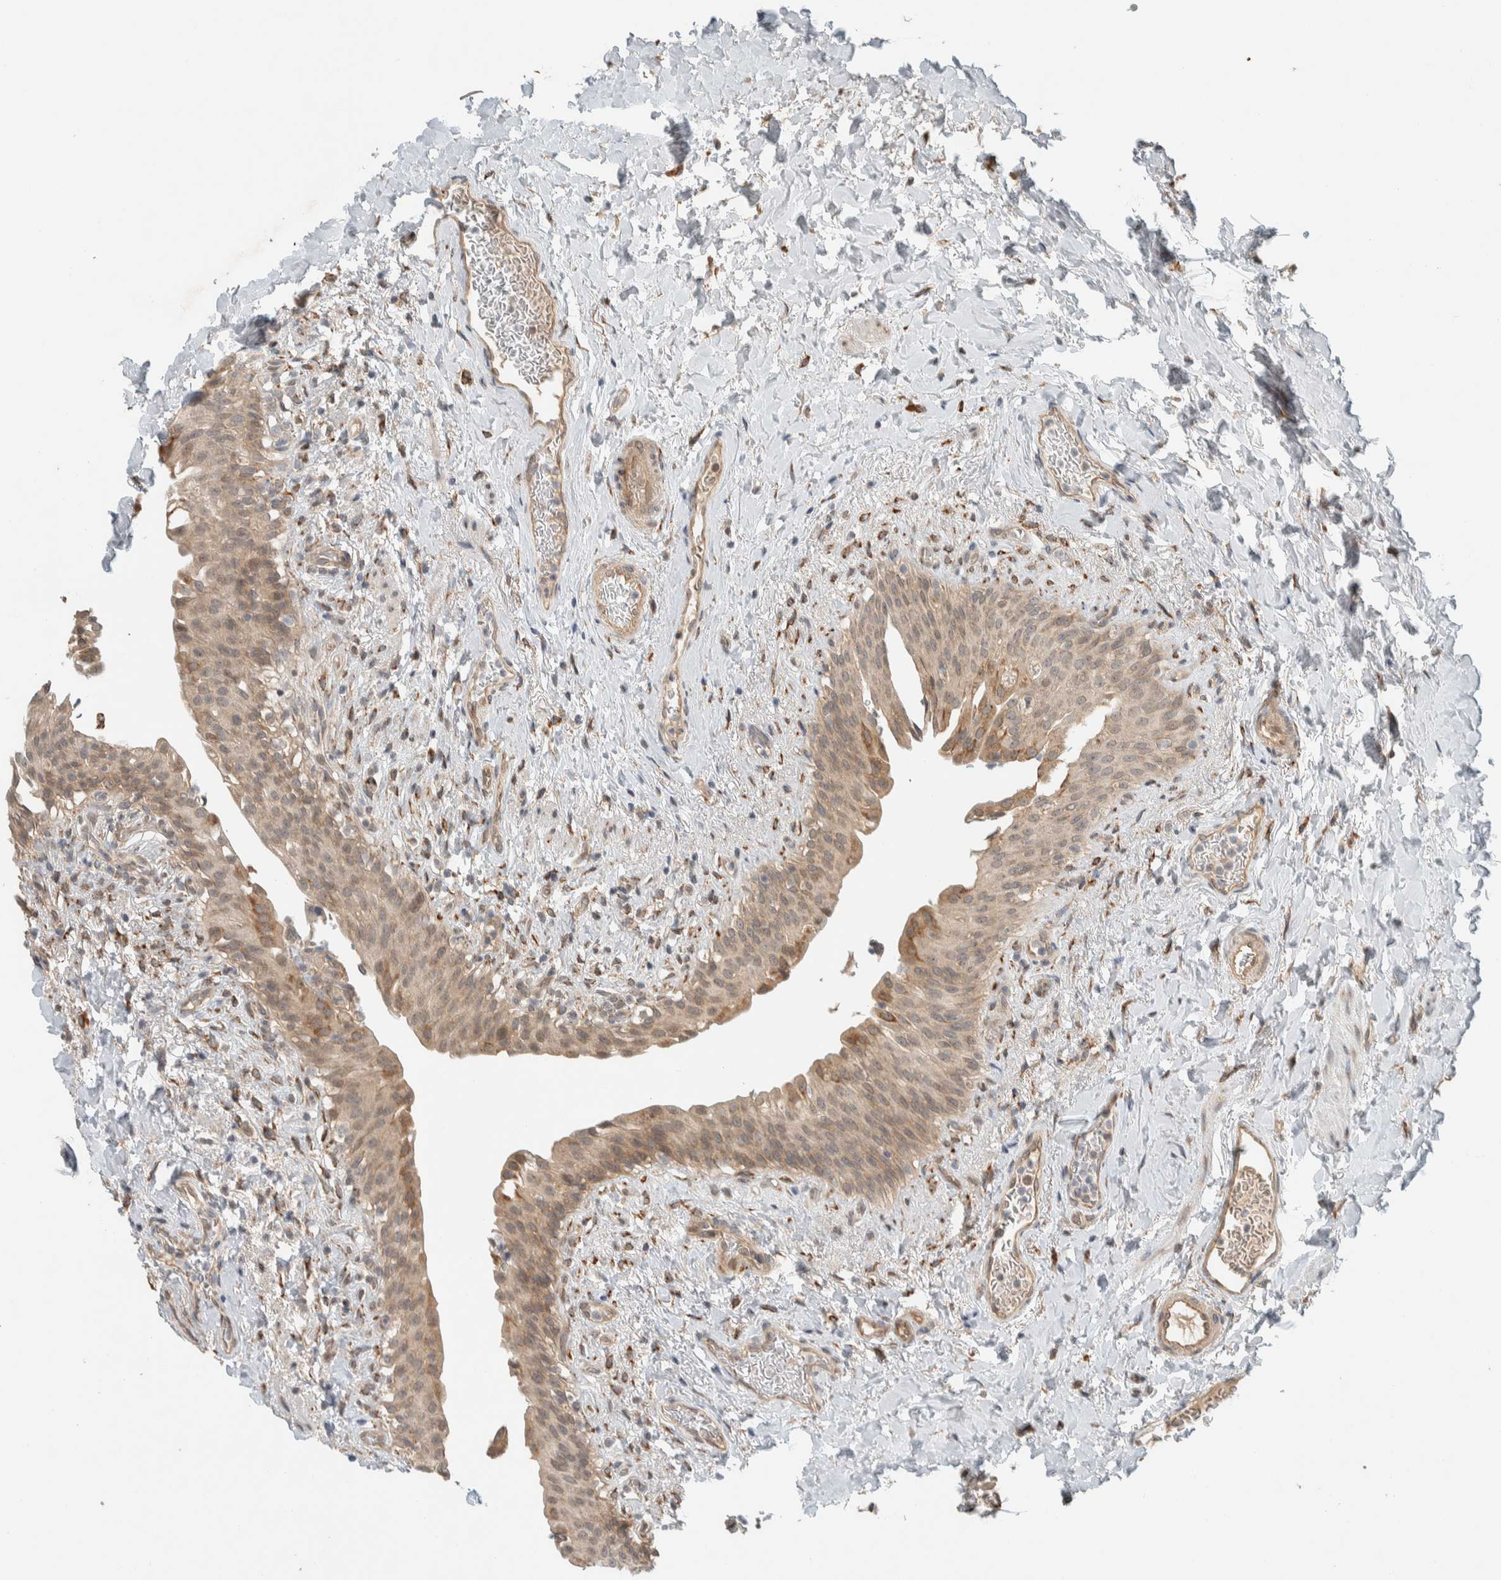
{"staining": {"intensity": "moderate", "quantity": ">75%", "location": "cytoplasmic/membranous"}, "tissue": "urinary bladder", "cell_type": "Urothelial cells", "image_type": "normal", "snomed": [{"axis": "morphology", "description": "Normal tissue, NOS"}, {"axis": "topography", "description": "Urinary bladder"}], "caption": "This micrograph demonstrates IHC staining of normal human urinary bladder, with medium moderate cytoplasmic/membranous expression in approximately >75% of urothelial cells.", "gene": "CTBP2", "patient": {"sex": "female", "age": 60}}